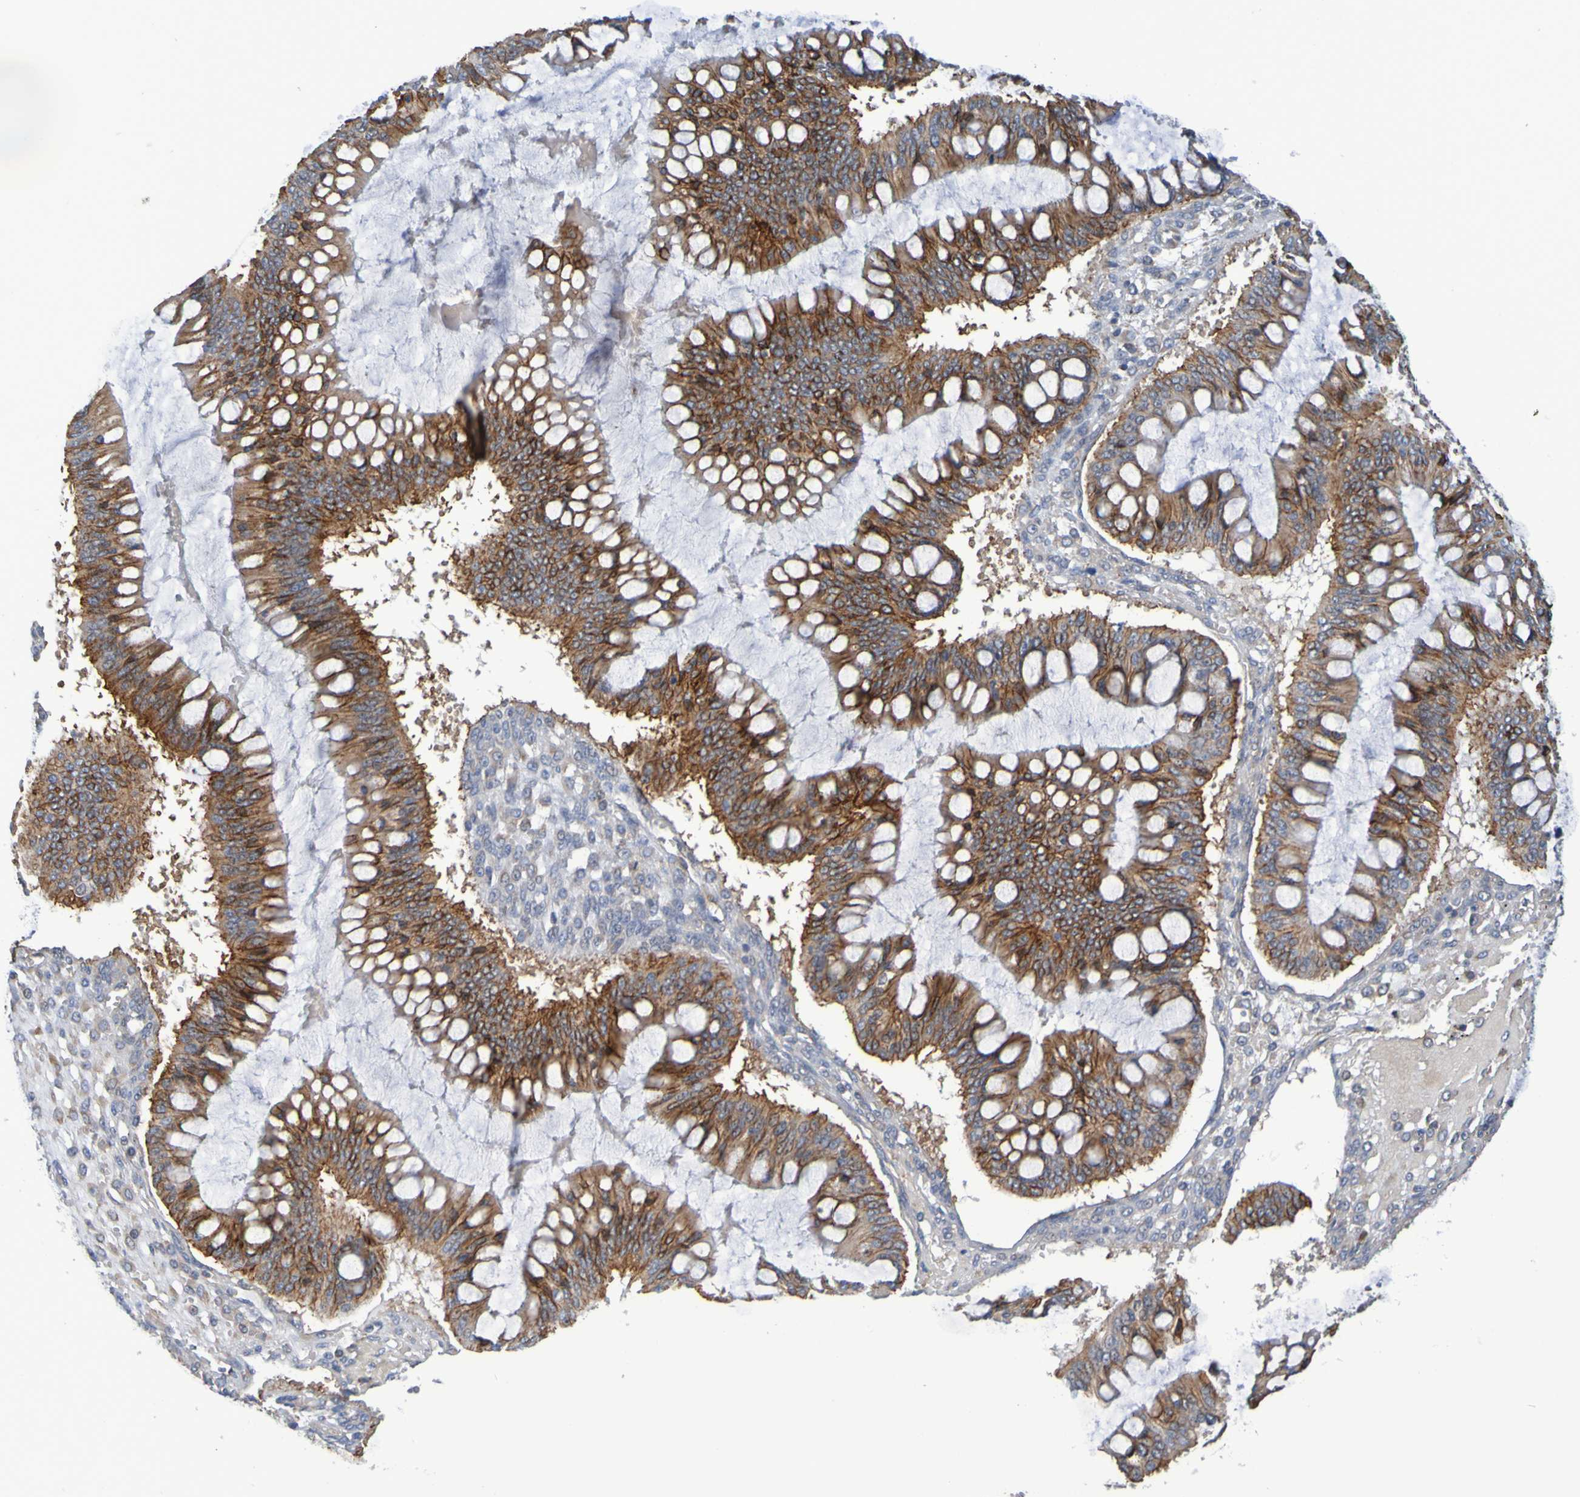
{"staining": {"intensity": "strong", "quantity": ">75%", "location": "cytoplasmic/membranous"}, "tissue": "ovarian cancer", "cell_type": "Tumor cells", "image_type": "cancer", "snomed": [{"axis": "morphology", "description": "Cystadenocarcinoma, mucinous, NOS"}, {"axis": "topography", "description": "Ovary"}], "caption": "IHC (DAB (3,3'-diaminobenzidine)) staining of human ovarian cancer (mucinous cystadenocarcinoma) exhibits strong cytoplasmic/membranous protein positivity in about >75% of tumor cells. (IHC, brightfield microscopy, high magnification).", "gene": "CLDN18", "patient": {"sex": "female", "age": 73}}